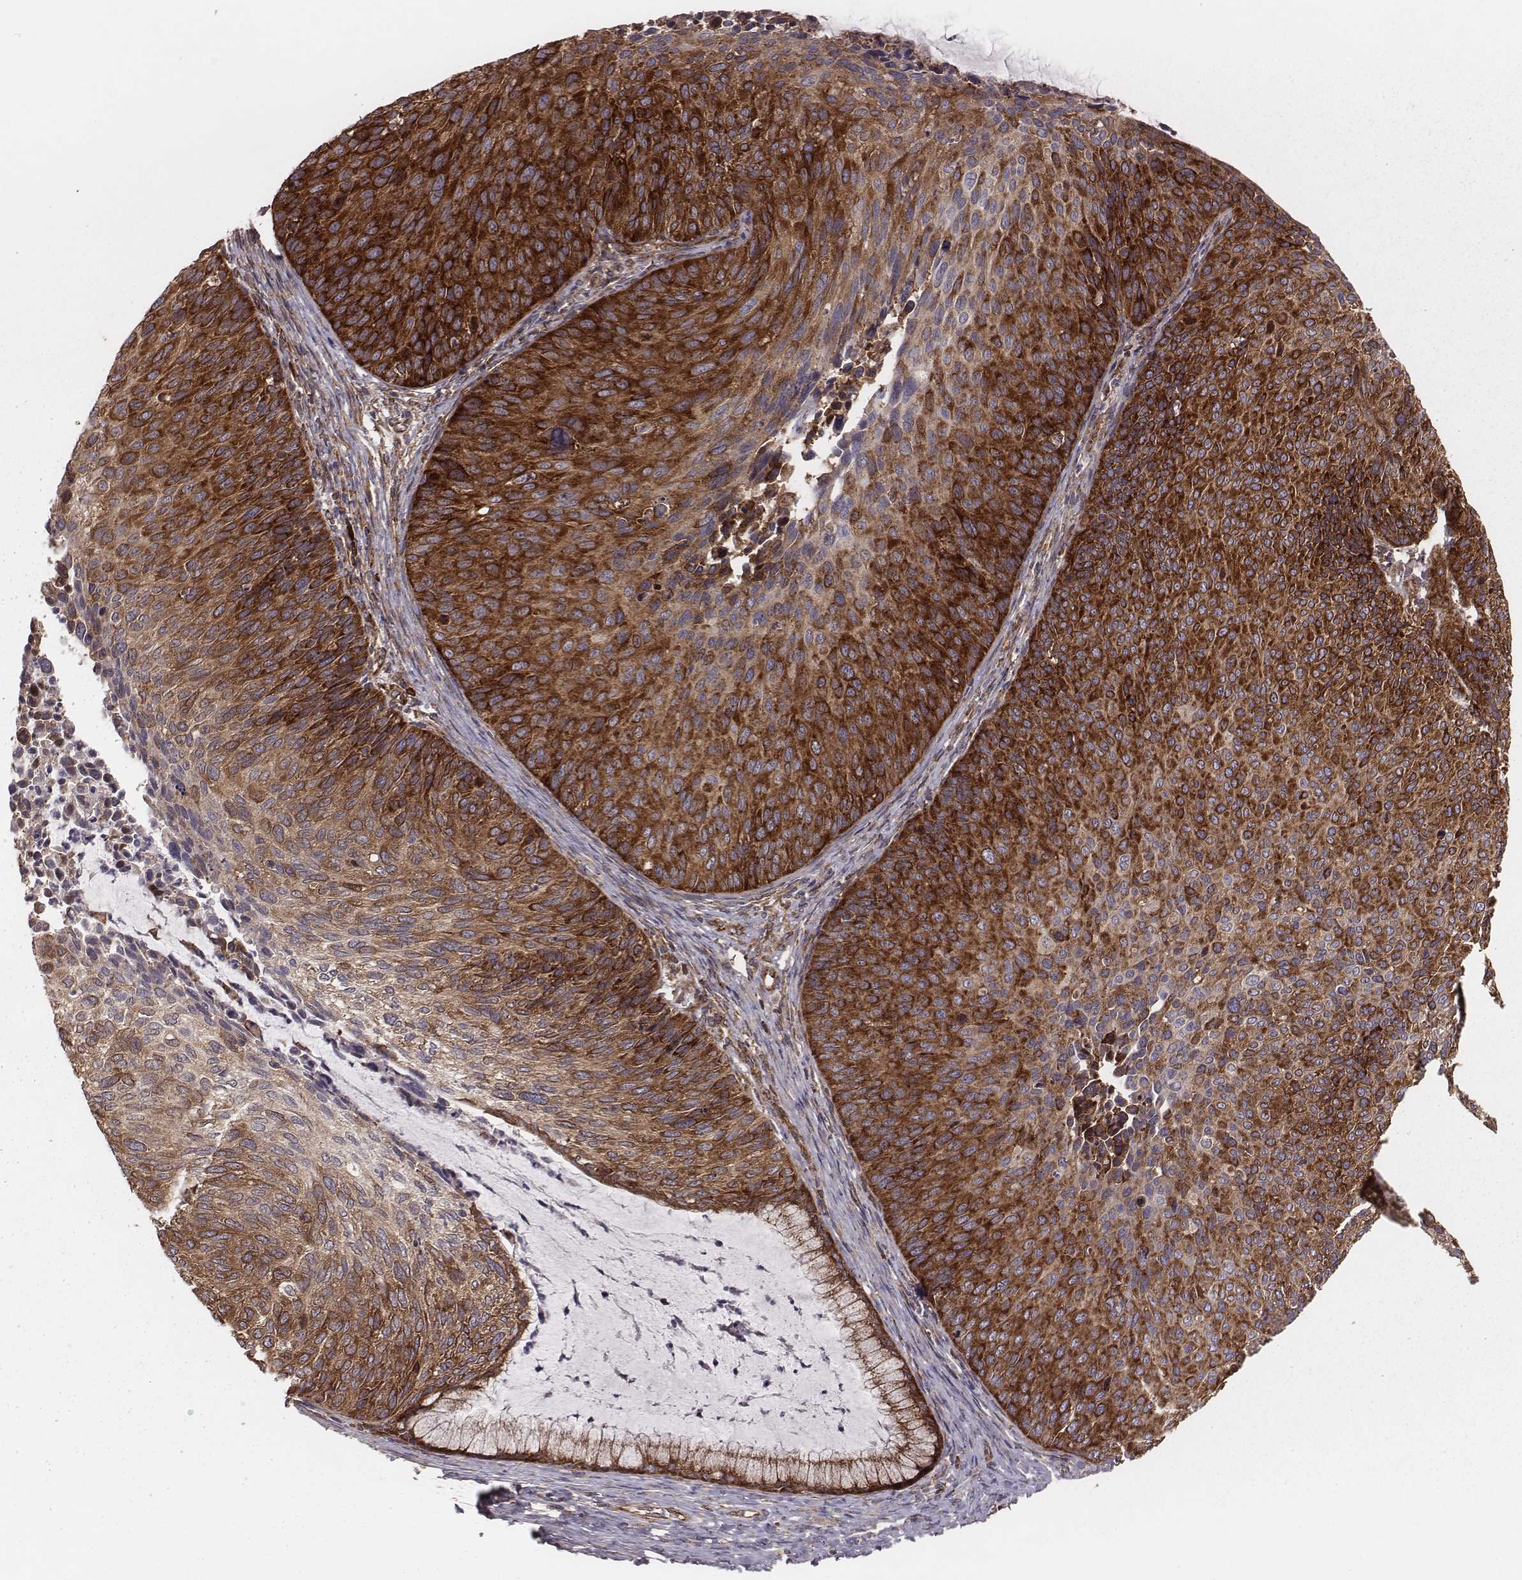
{"staining": {"intensity": "strong", "quantity": ">75%", "location": "cytoplasmic/membranous"}, "tissue": "cervical cancer", "cell_type": "Tumor cells", "image_type": "cancer", "snomed": [{"axis": "morphology", "description": "Squamous cell carcinoma, NOS"}, {"axis": "topography", "description": "Cervix"}], "caption": "Protein expression analysis of human cervical cancer (squamous cell carcinoma) reveals strong cytoplasmic/membranous expression in about >75% of tumor cells.", "gene": "TXLNA", "patient": {"sex": "female", "age": 36}}